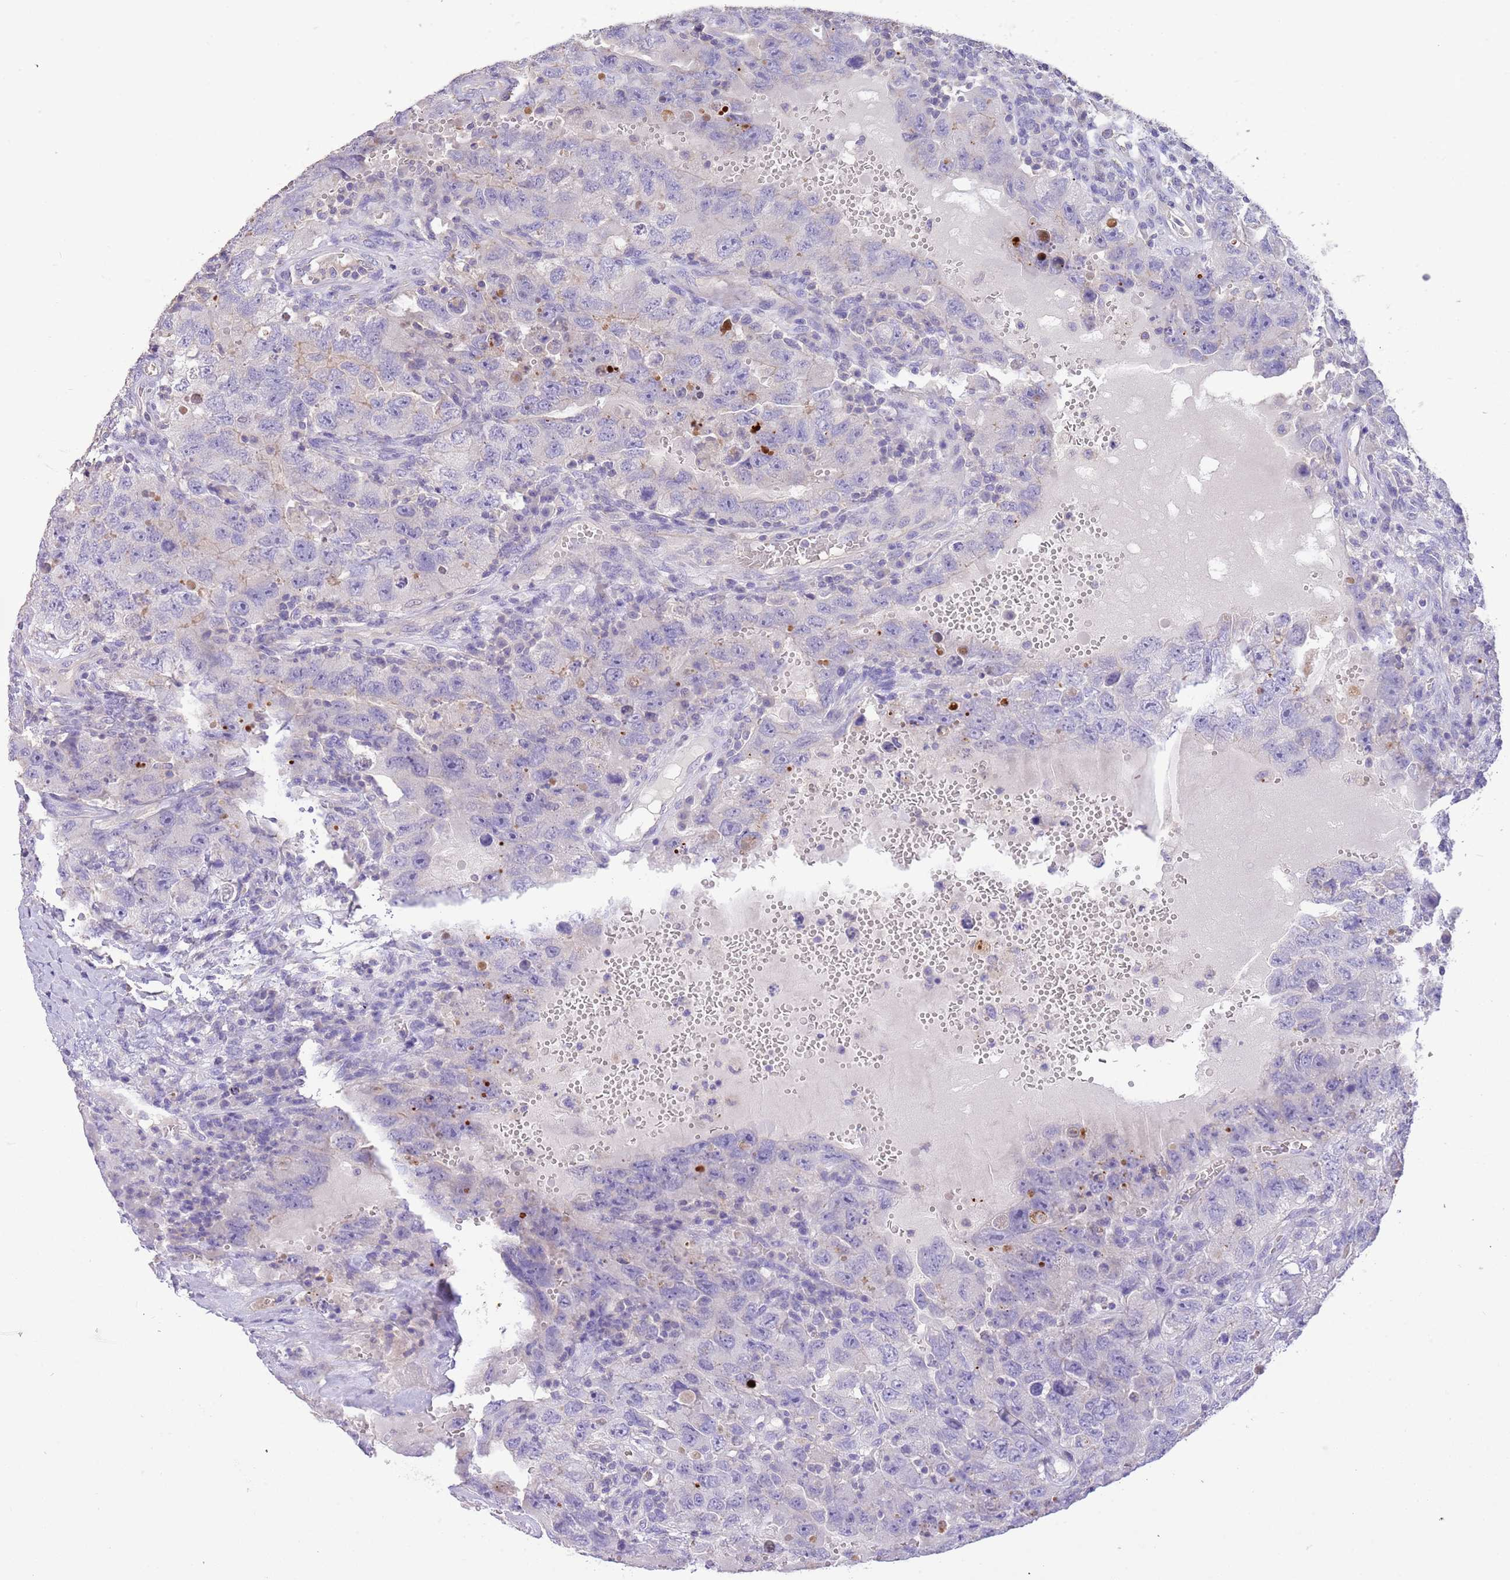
{"staining": {"intensity": "negative", "quantity": "none", "location": "none"}, "tissue": "testis cancer", "cell_type": "Tumor cells", "image_type": "cancer", "snomed": [{"axis": "morphology", "description": "Carcinoma, Embryonal, NOS"}, {"axis": "topography", "description": "Testis"}], "caption": "Tumor cells show no significant protein positivity in testis cancer.", "gene": "SFTPA1", "patient": {"sex": "male", "age": 26}}